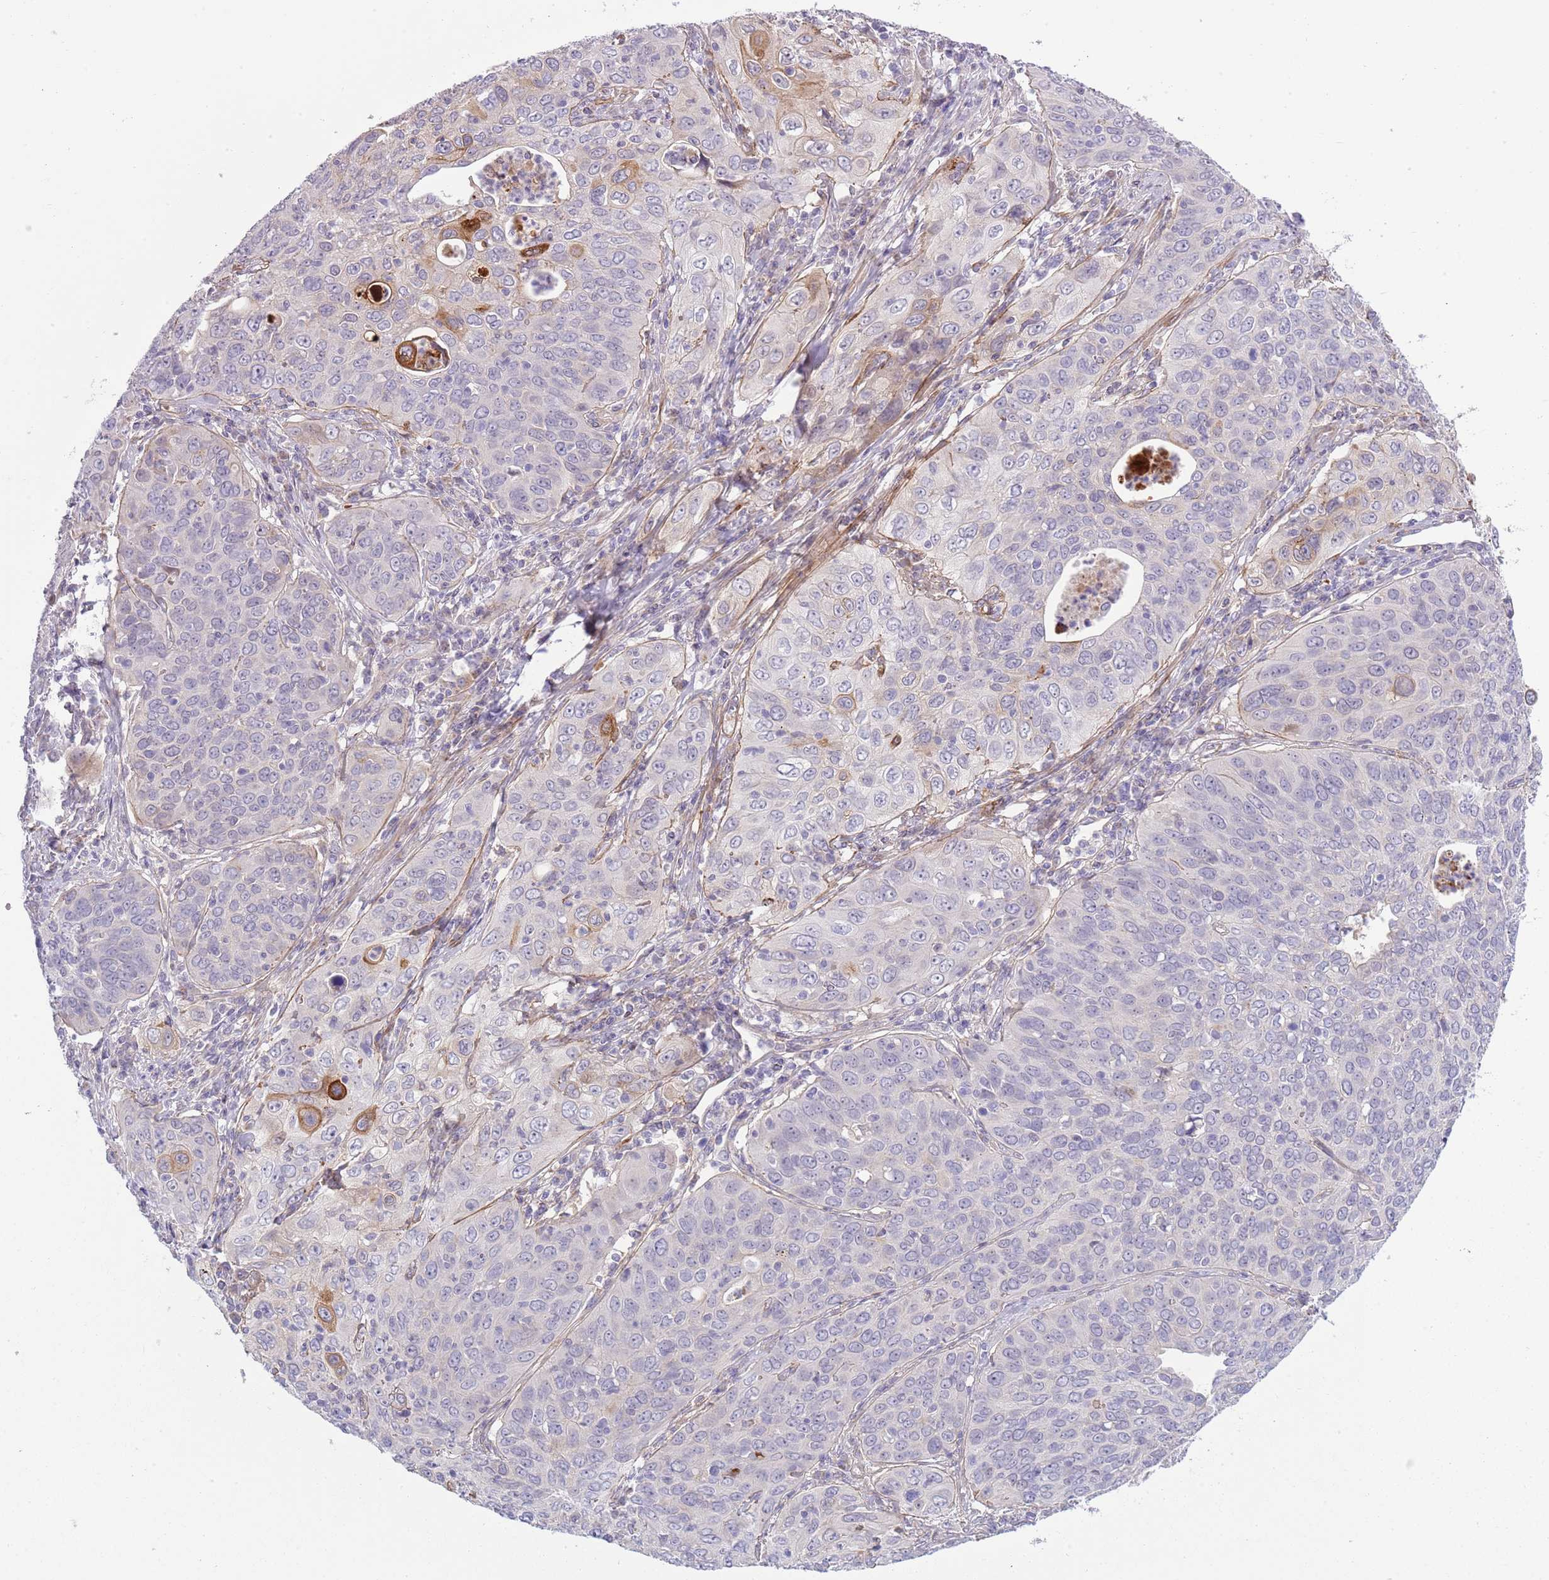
{"staining": {"intensity": "weak", "quantity": "<25%", "location": "cytoplasmic/membranous"}, "tissue": "cervical cancer", "cell_type": "Tumor cells", "image_type": "cancer", "snomed": [{"axis": "morphology", "description": "Squamous cell carcinoma, NOS"}, {"axis": "topography", "description": "Cervix"}], "caption": "There is no significant staining in tumor cells of cervical cancer.", "gene": "TINAGL1", "patient": {"sex": "female", "age": 36}}